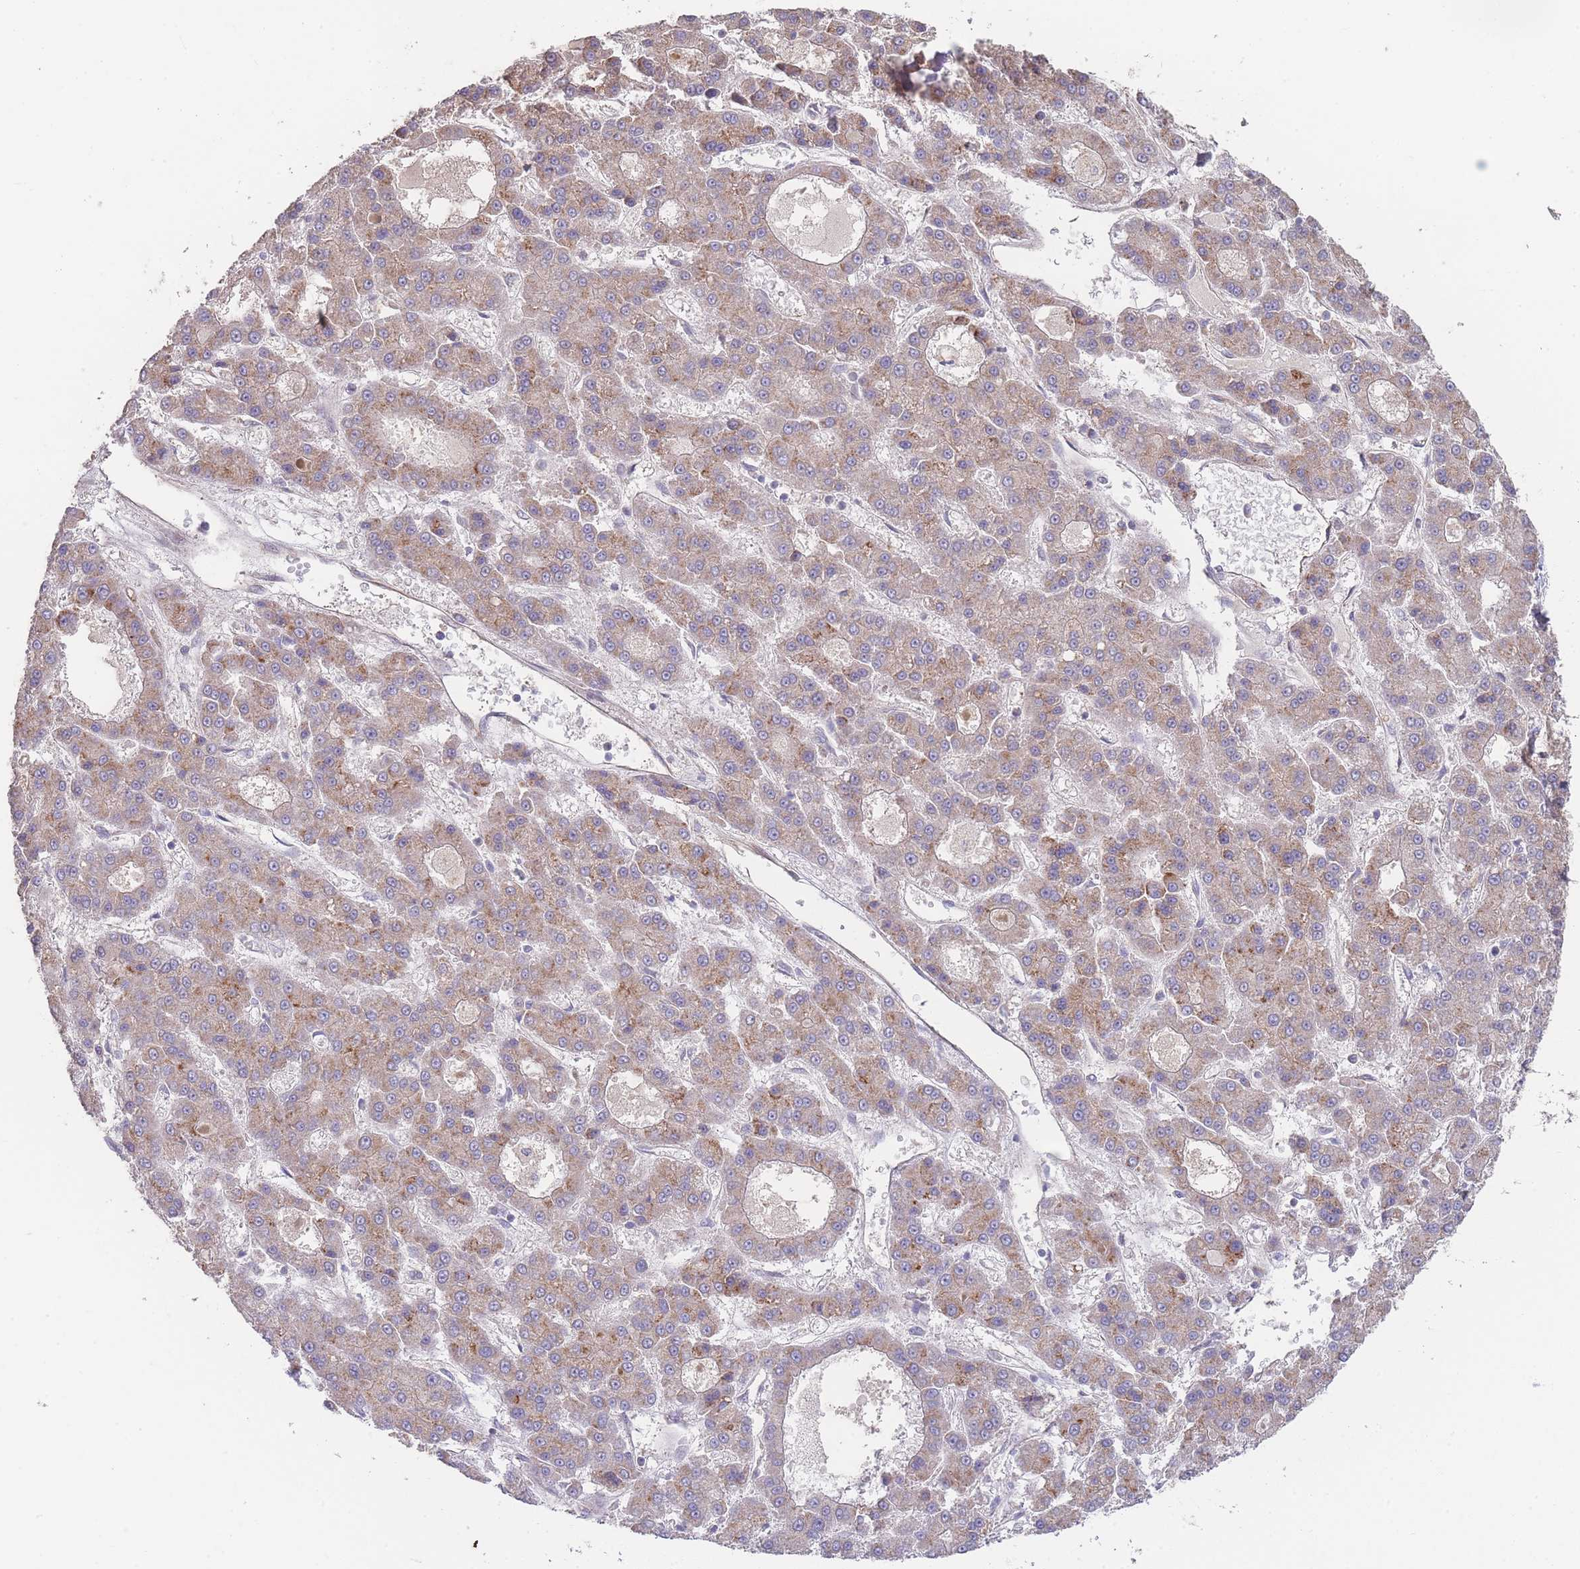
{"staining": {"intensity": "moderate", "quantity": "25%-75%", "location": "cytoplasmic/membranous"}, "tissue": "liver cancer", "cell_type": "Tumor cells", "image_type": "cancer", "snomed": [{"axis": "morphology", "description": "Carcinoma, Hepatocellular, NOS"}, {"axis": "topography", "description": "Liver"}], "caption": "Liver cancer (hepatocellular carcinoma) was stained to show a protein in brown. There is medium levels of moderate cytoplasmic/membranous staining in about 25%-75% of tumor cells. (Brightfield microscopy of DAB IHC at high magnification).", "gene": "PXMP4", "patient": {"sex": "male", "age": 70}}